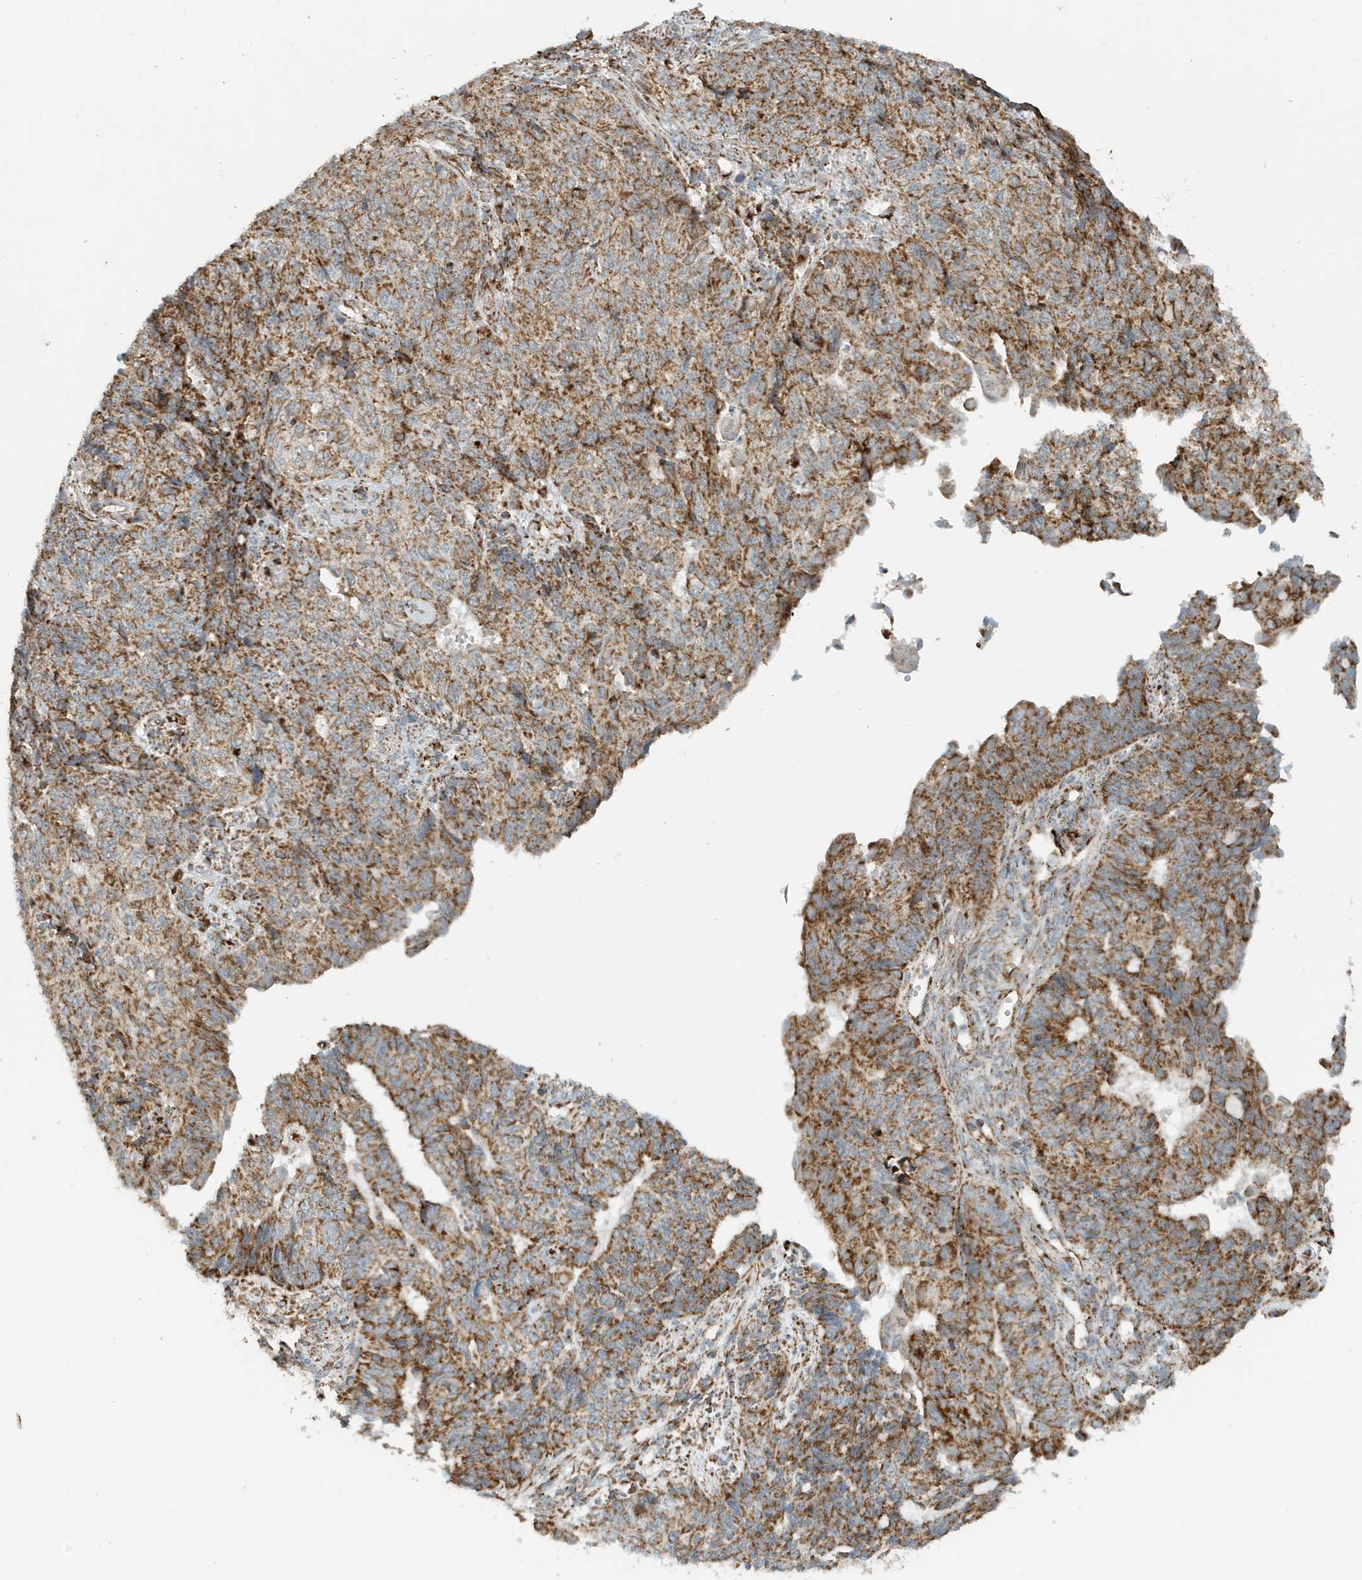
{"staining": {"intensity": "moderate", "quantity": ">75%", "location": "cytoplasmic/membranous"}, "tissue": "endometrial cancer", "cell_type": "Tumor cells", "image_type": "cancer", "snomed": [{"axis": "morphology", "description": "Adenocarcinoma, NOS"}, {"axis": "topography", "description": "Endometrium"}], "caption": "Brown immunohistochemical staining in human endometrial adenocarcinoma displays moderate cytoplasmic/membranous positivity in approximately >75% of tumor cells. (DAB (3,3'-diaminobenzidine) IHC, brown staining for protein, blue staining for nuclei).", "gene": "MAN1A1", "patient": {"sex": "female", "age": 32}}